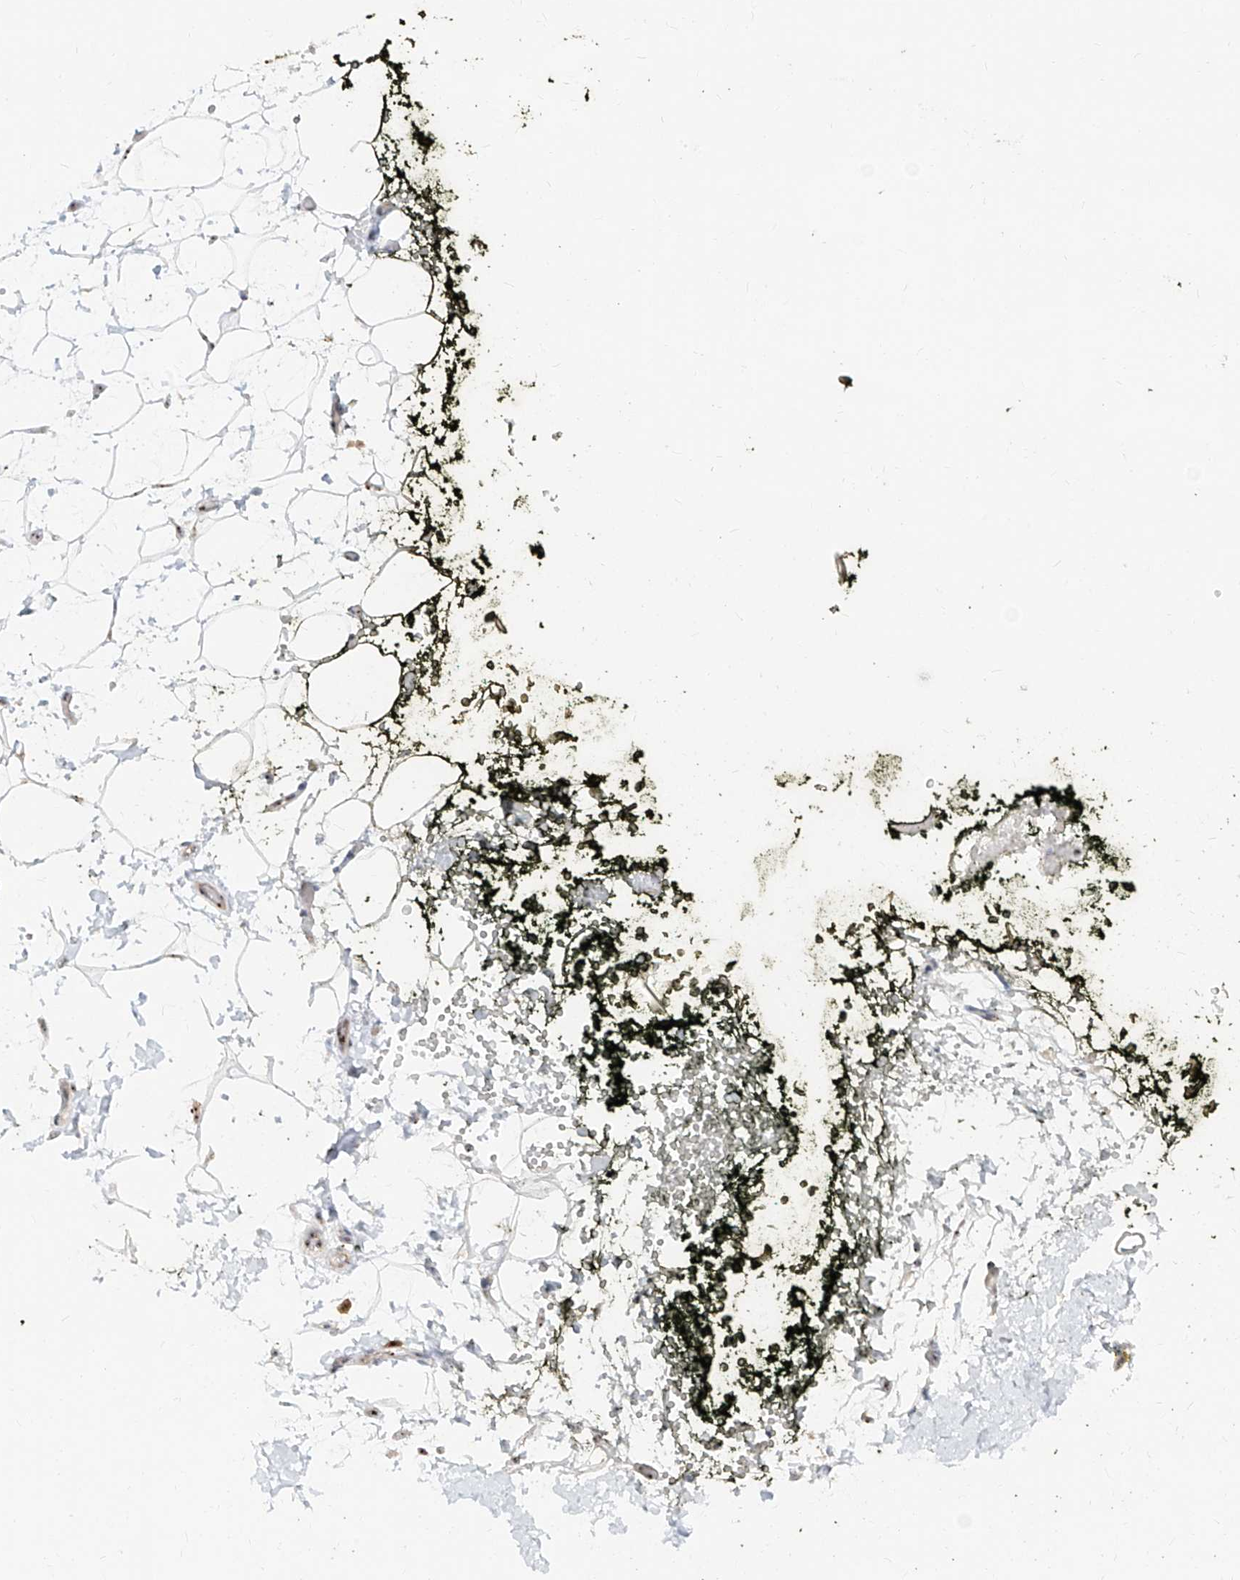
{"staining": {"intensity": "weak", "quantity": ">75%", "location": "nuclear"}, "tissue": "adipose tissue", "cell_type": "Adipocytes", "image_type": "normal", "snomed": [{"axis": "morphology", "description": "Normal tissue, NOS"}, {"axis": "morphology", "description": "Adenocarcinoma, NOS"}, {"axis": "topography", "description": "Pancreas"}, {"axis": "topography", "description": "Peripheral nerve tissue"}], "caption": "This is a photomicrograph of immunohistochemistry (IHC) staining of benign adipose tissue, which shows weak staining in the nuclear of adipocytes.", "gene": "BYSL", "patient": {"sex": "male", "age": 59}}